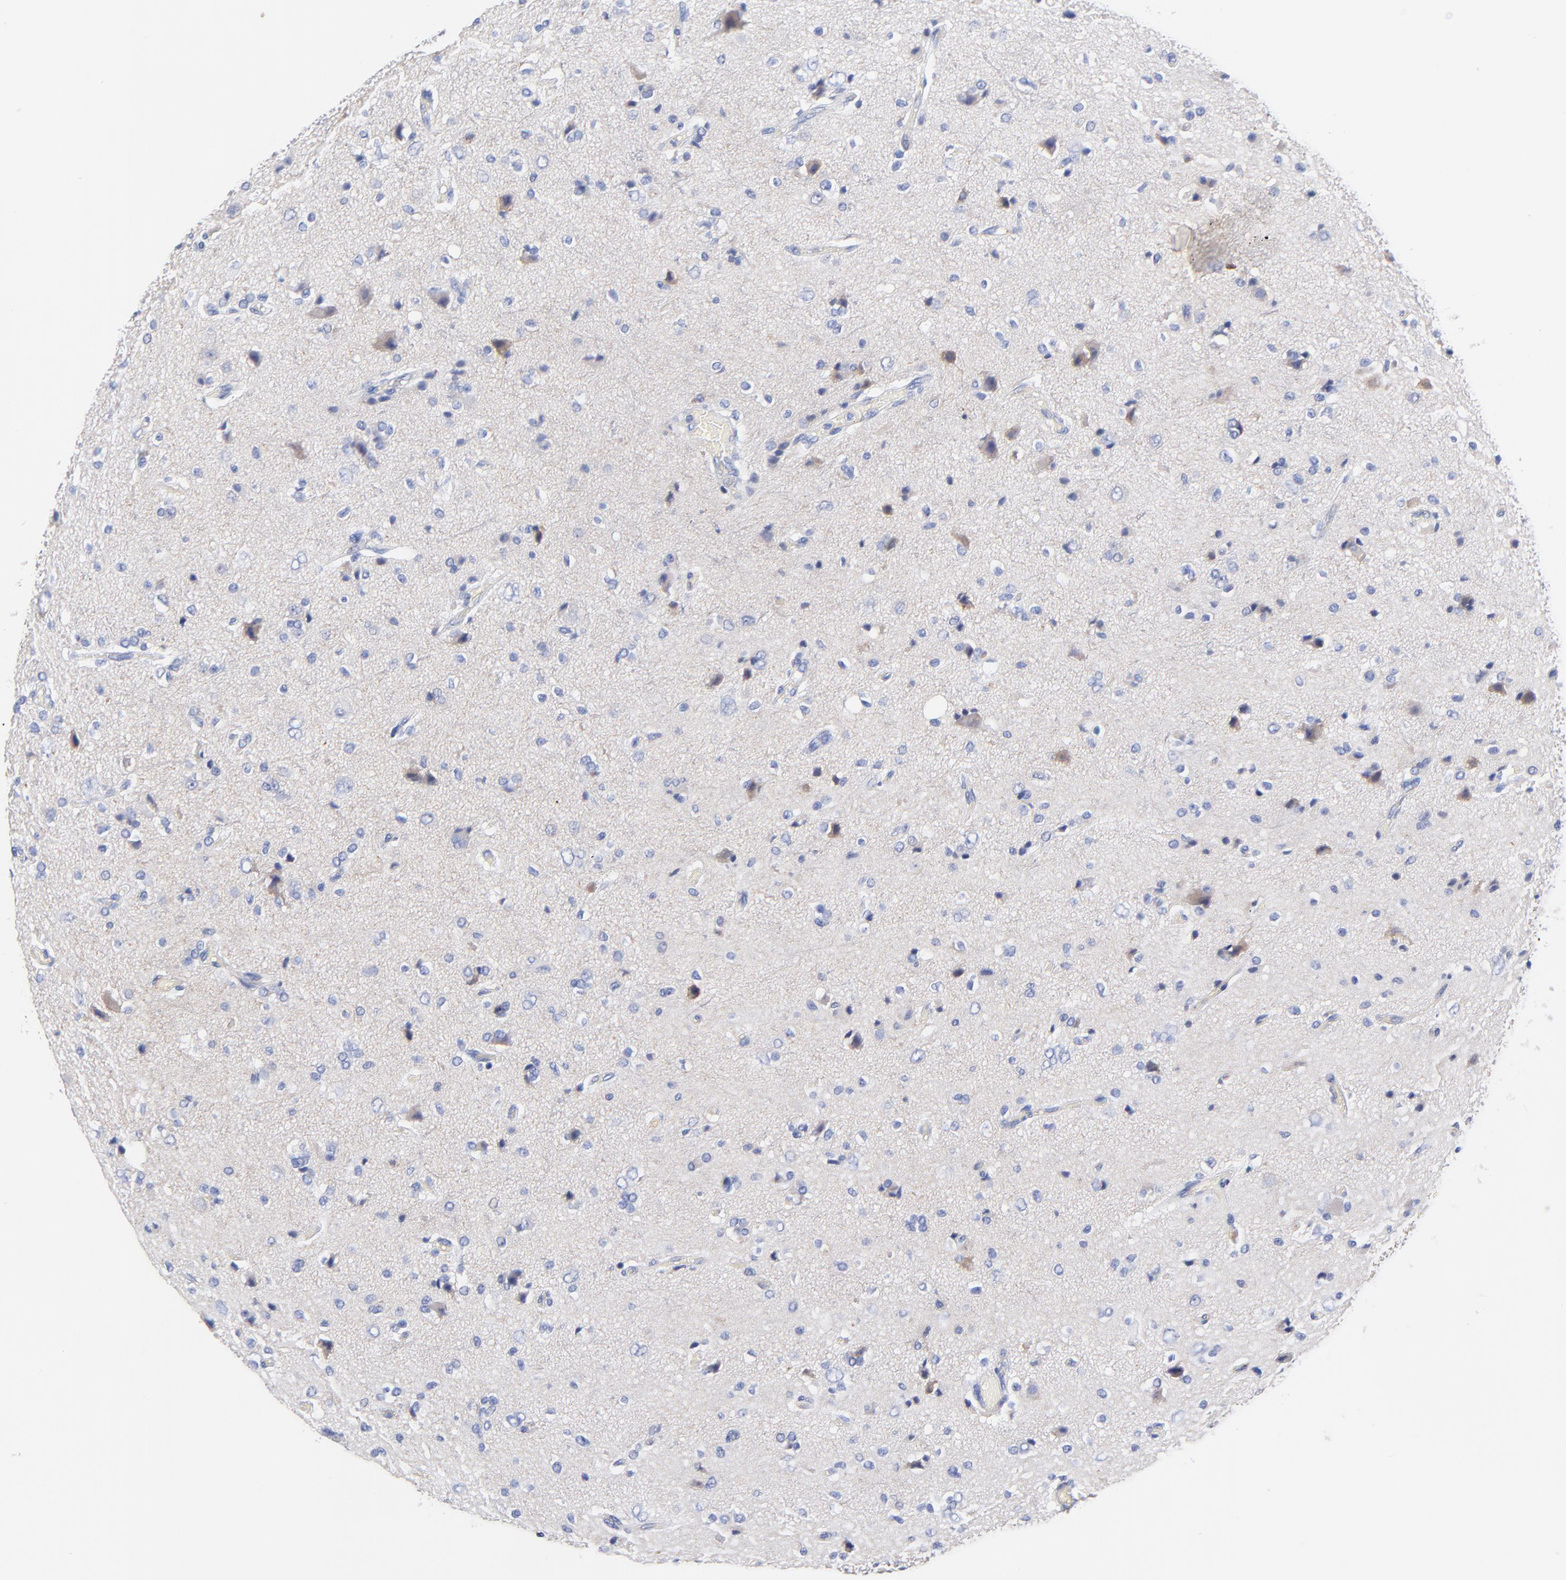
{"staining": {"intensity": "weak", "quantity": "<25%", "location": "cytoplasmic/membranous"}, "tissue": "glioma", "cell_type": "Tumor cells", "image_type": "cancer", "snomed": [{"axis": "morphology", "description": "Glioma, malignant, High grade"}, {"axis": "topography", "description": "Brain"}], "caption": "High magnification brightfield microscopy of glioma stained with DAB (brown) and counterstained with hematoxylin (blue): tumor cells show no significant staining. The staining was performed using DAB to visualize the protein expression in brown, while the nuclei were stained in blue with hematoxylin (Magnification: 20x).", "gene": "IGLV3-10", "patient": {"sex": "male", "age": 47}}